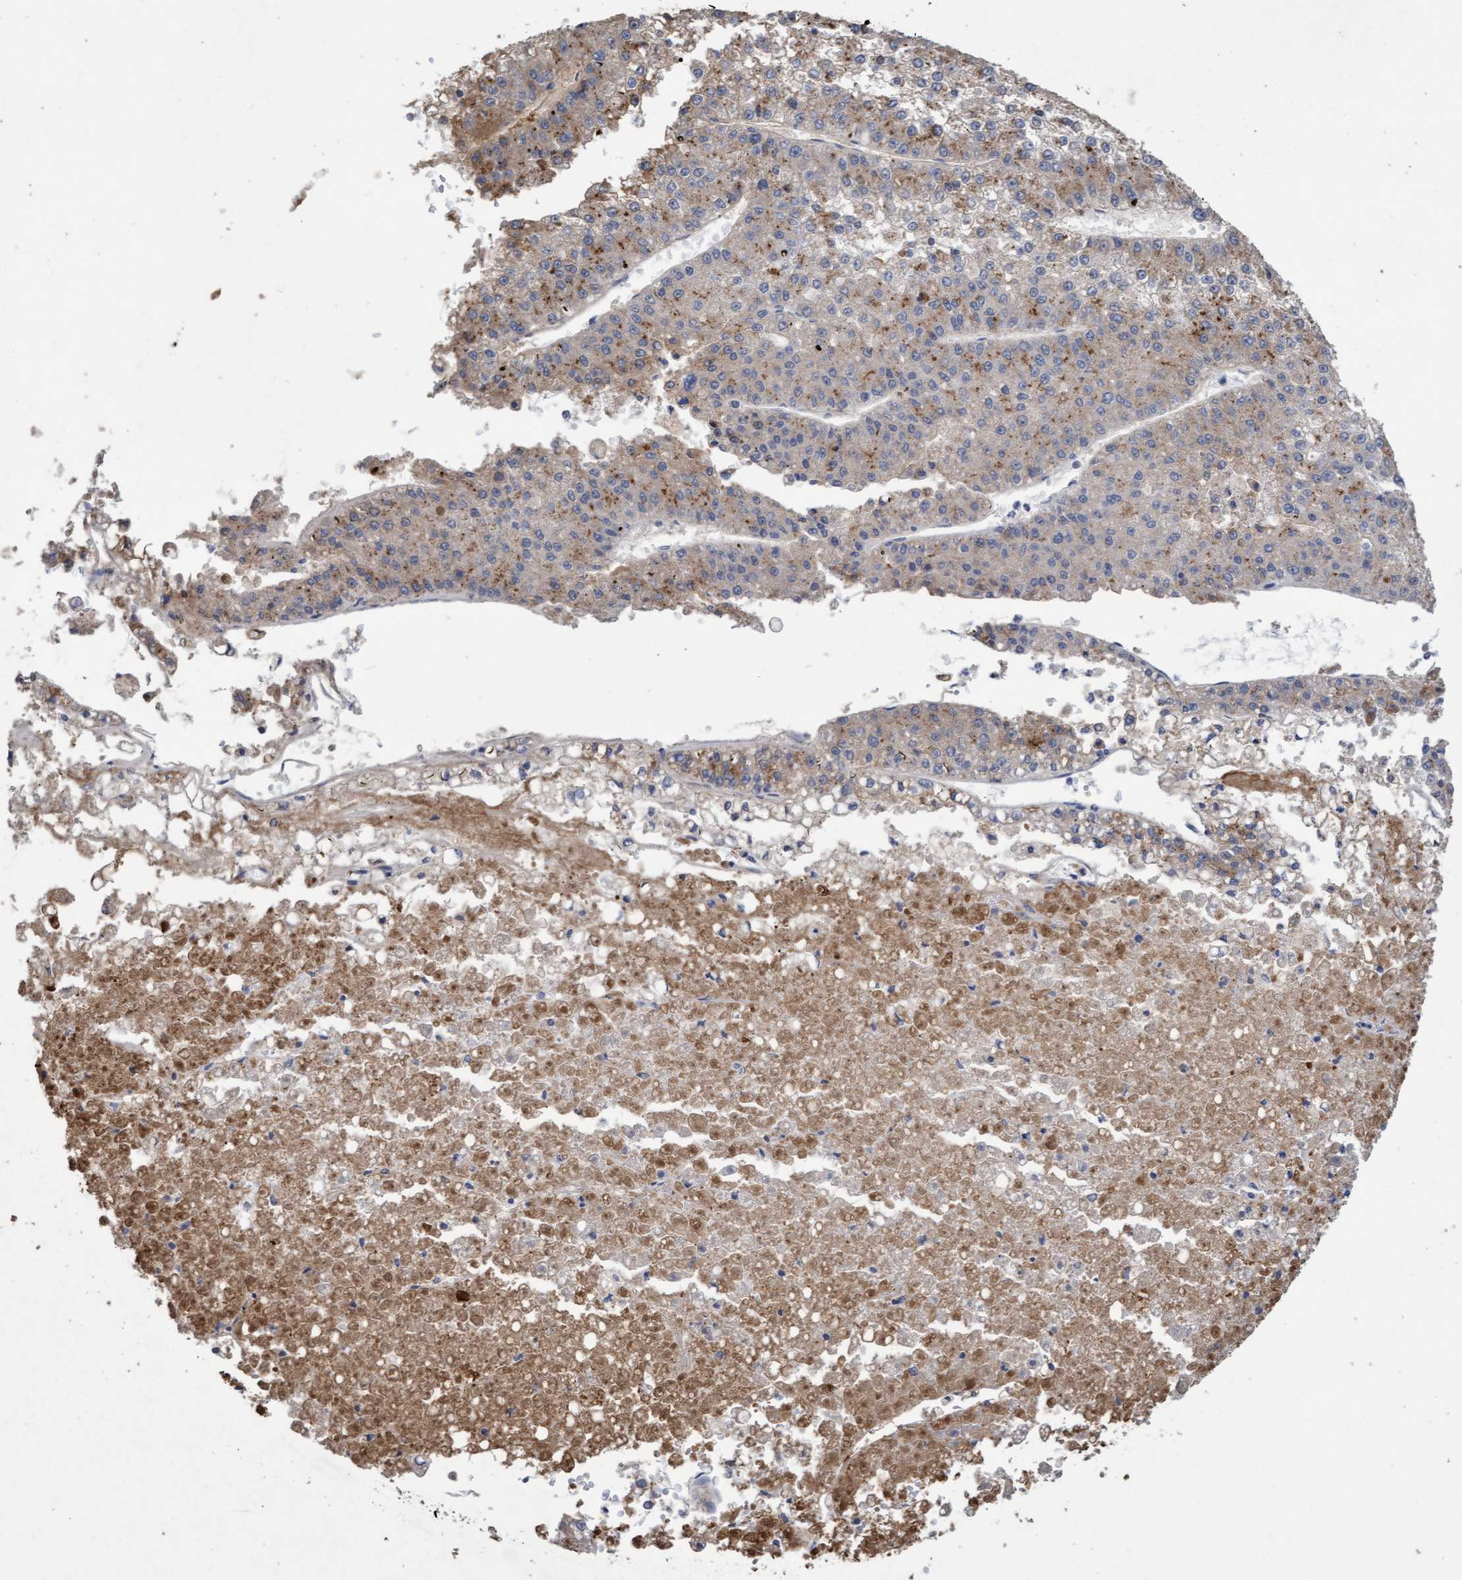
{"staining": {"intensity": "weak", "quantity": ">75%", "location": "cytoplasmic/membranous"}, "tissue": "liver cancer", "cell_type": "Tumor cells", "image_type": "cancer", "snomed": [{"axis": "morphology", "description": "Carcinoma, Hepatocellular, NOS"}, {"axis": "topography", "description": "Liver"}], "caption": "There is low levels of weak cytoplasmic/membranous positivity in tumor cells of liver cancer (hepatocellular carcinoma), as demonstrated by immunohistochemical staining (brown color).", "gene": "DDHD2", "patient": {"sex": "female", "age": 73}}